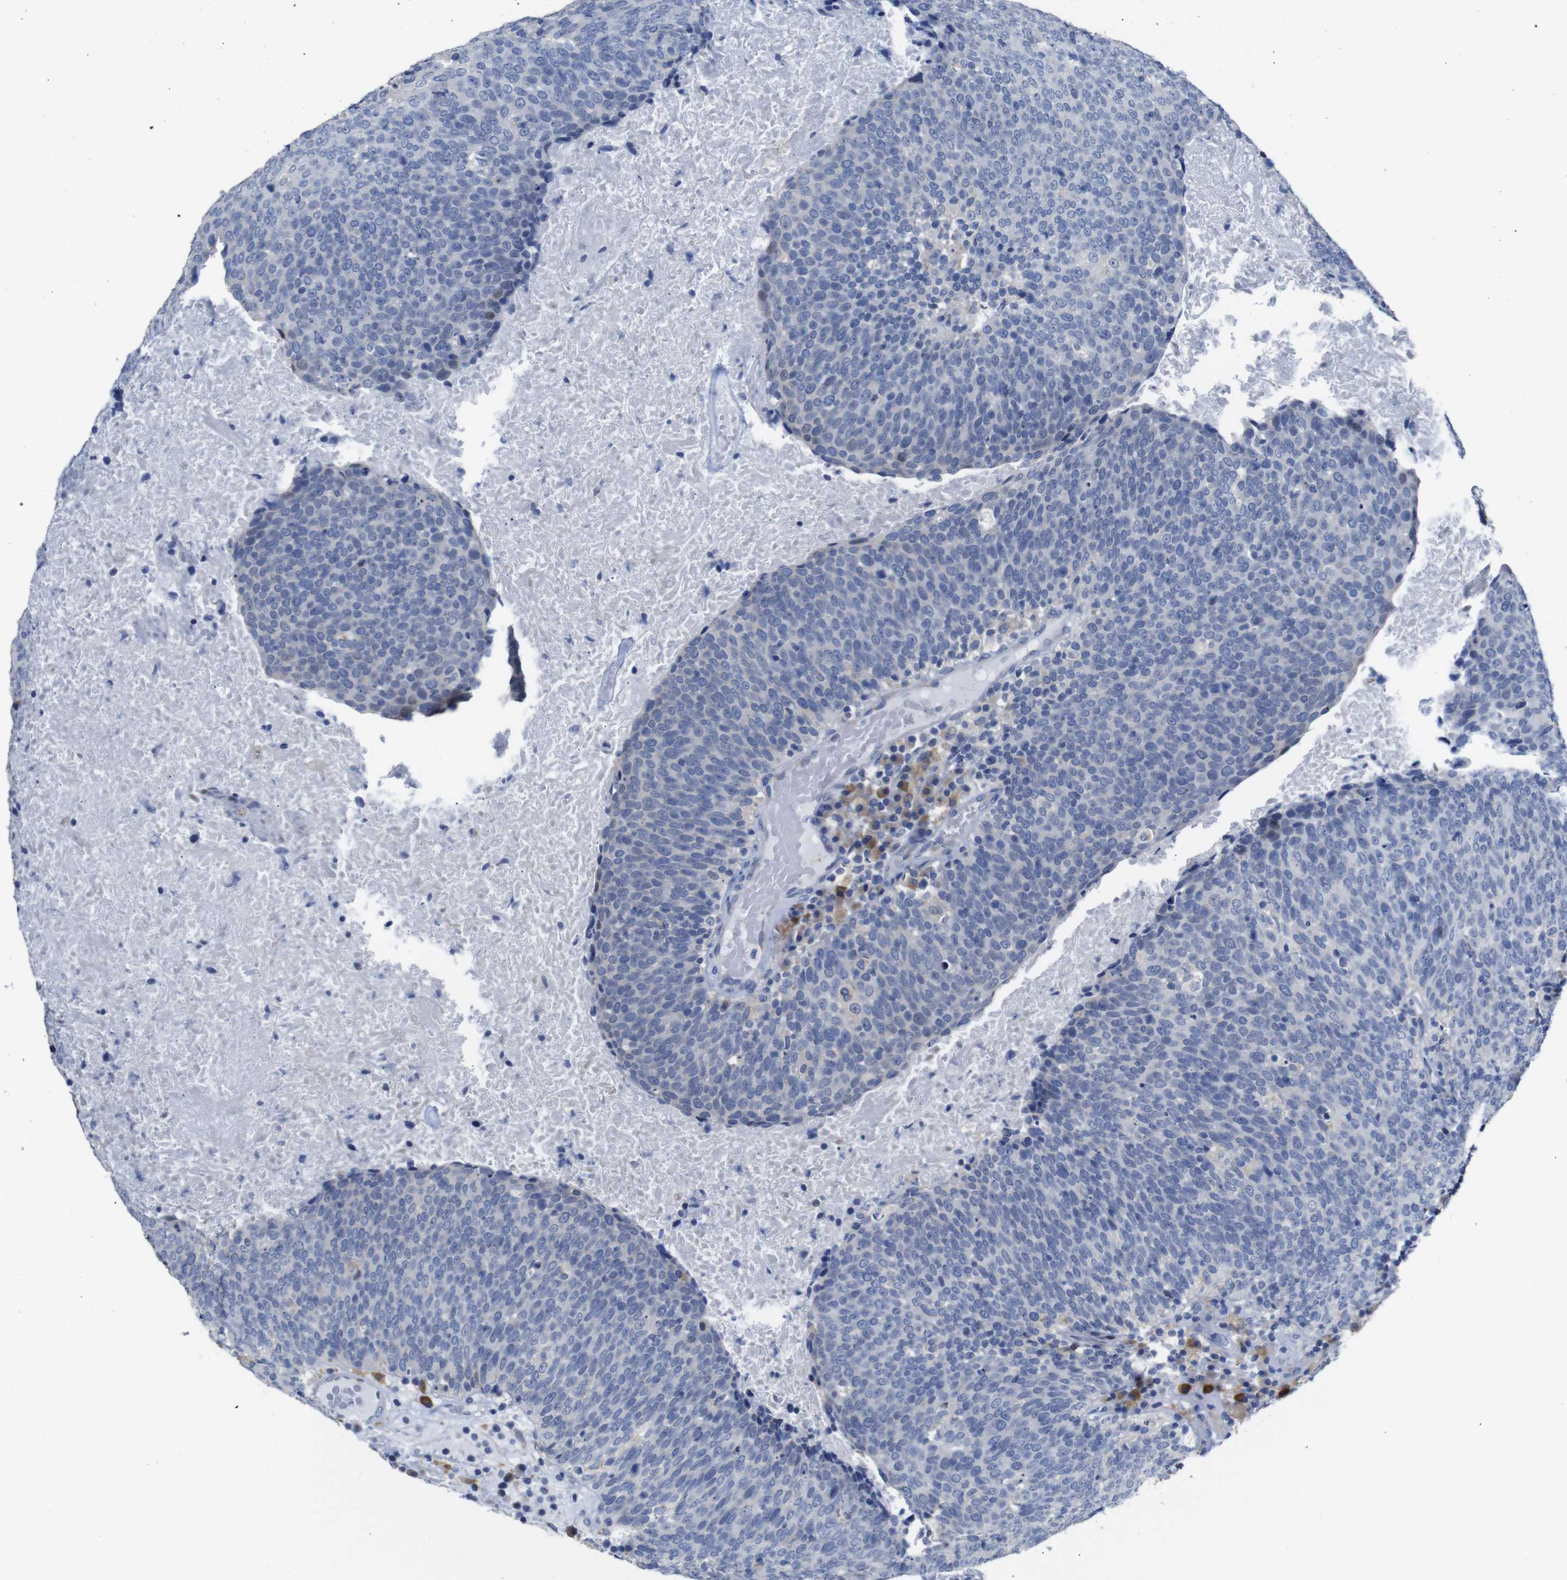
{"staining": {"intensity": "negative", "quantity": "none", "location": "none"}, "tissue": "head and neck cancer", "cell_type": "Tumor cells", "image_type": "cancer", "snomed": [{"axis": "morphology", "description": "Squamous cell carcinoma, NOS"}, {"axis": "morphology", "description": "Squamous cell carcinoma, metastatic, NOS"}, {"axis": "topography", "description": "Lymph node"}, {"axis": "topography", "description": "Head-Neck"}], "caption": "Immunohistochemistry (IHC) of human head and neck cancer reveals no positivity in tumor cells. (DAB (3,3'-diaminobenzidine) immunohistochemistry (IHC) visualized using brightfield microscopy, high magnification).", "gene": "TCEAL9", "patient": {"sex": "male", "age": 62}}